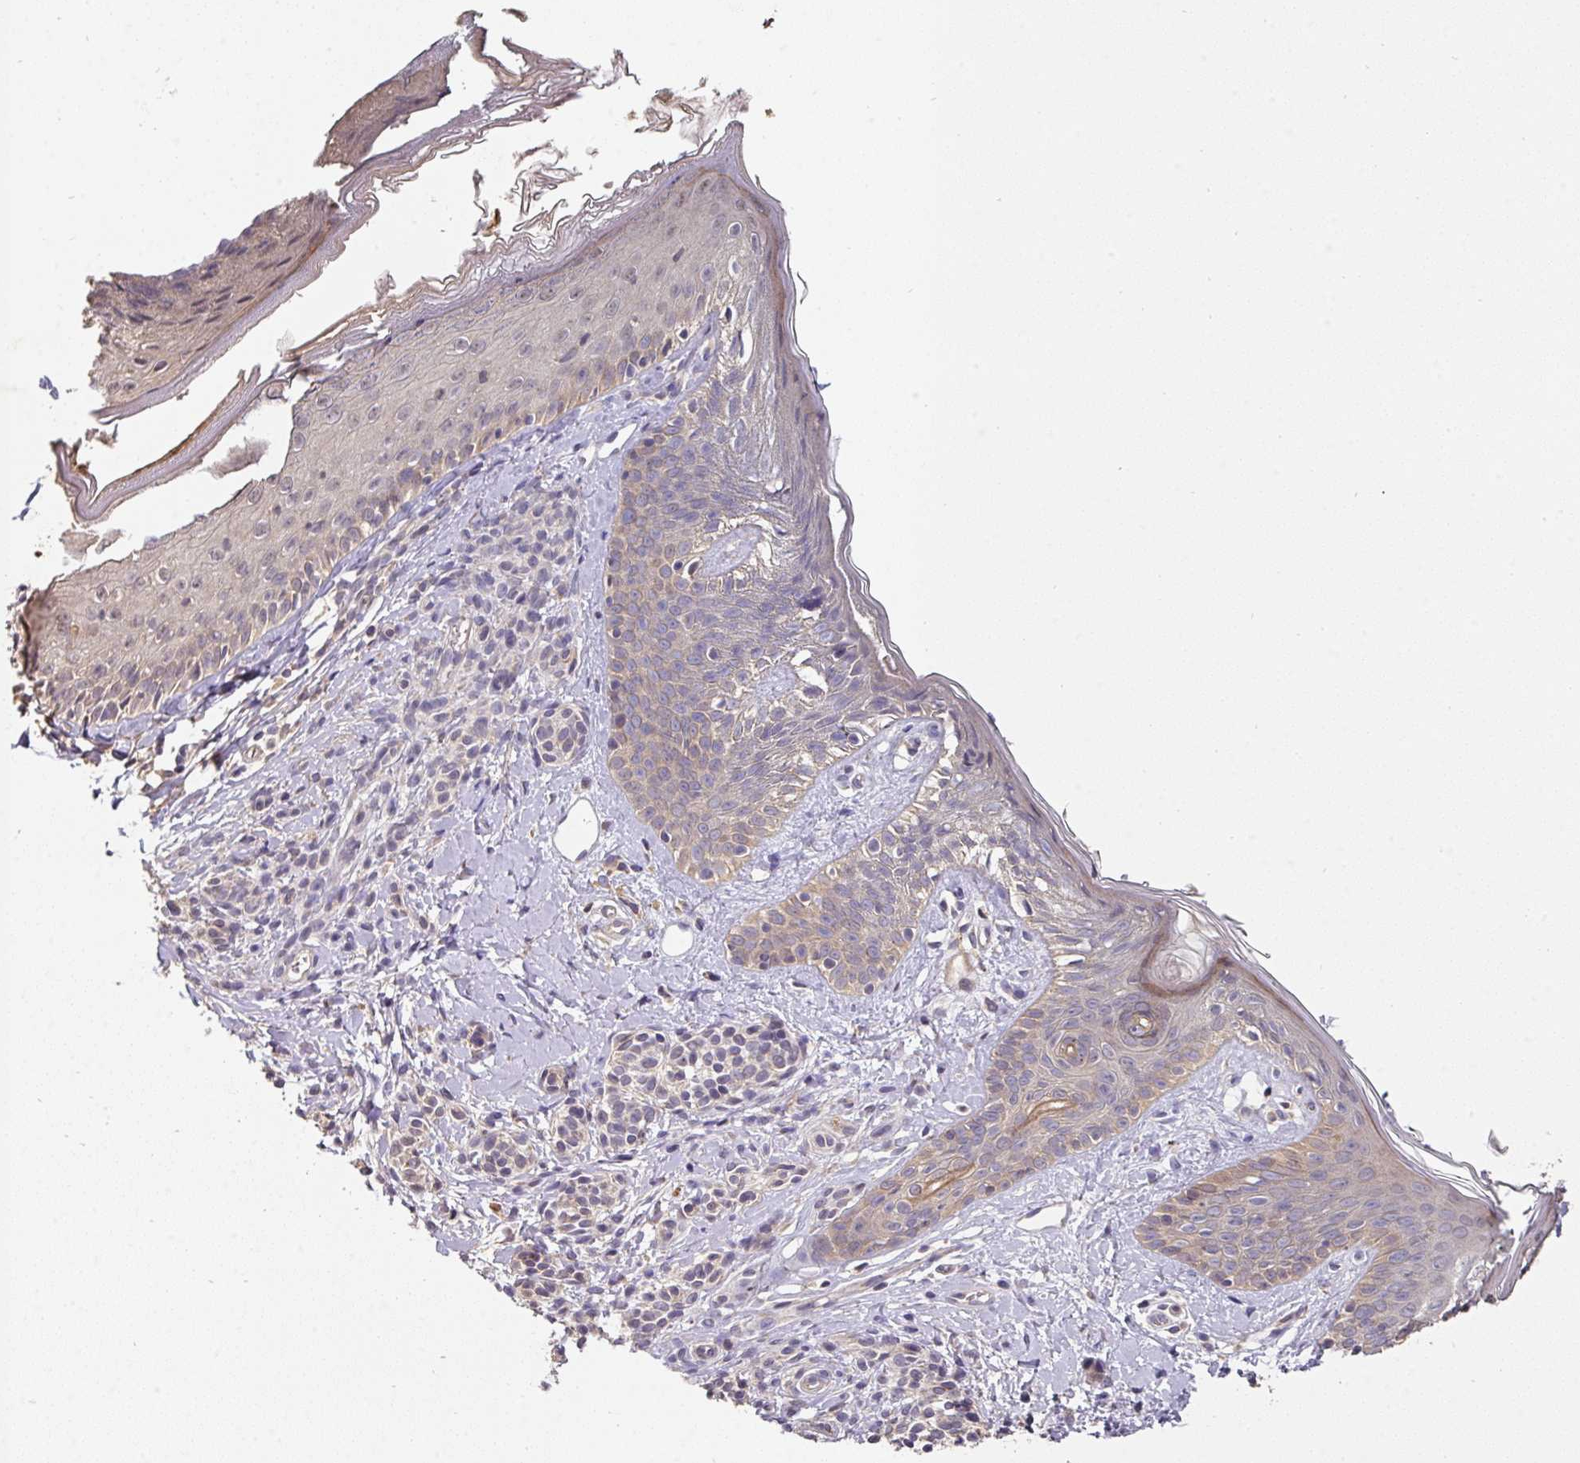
{"staining": {"intensity": "weak", "quantity": ">75%", "location": "cytoplasmic/membranous"}, "tissue": "skin", "cell_type": "Fibroblasts", "image_type": "normal", "snomed": [{"axis": "morphology", "description": "Normal tissue, NOS"}, {"axis": "topography", "description": "Skin"}], "caption": "Protein staining exhibits weak cytoplasmic/membranous positivity in about >75% of fibroblasts in unremarkable skin.", "gene": "ACVR2B", "patient": {"sex": "male", "age": 16}}